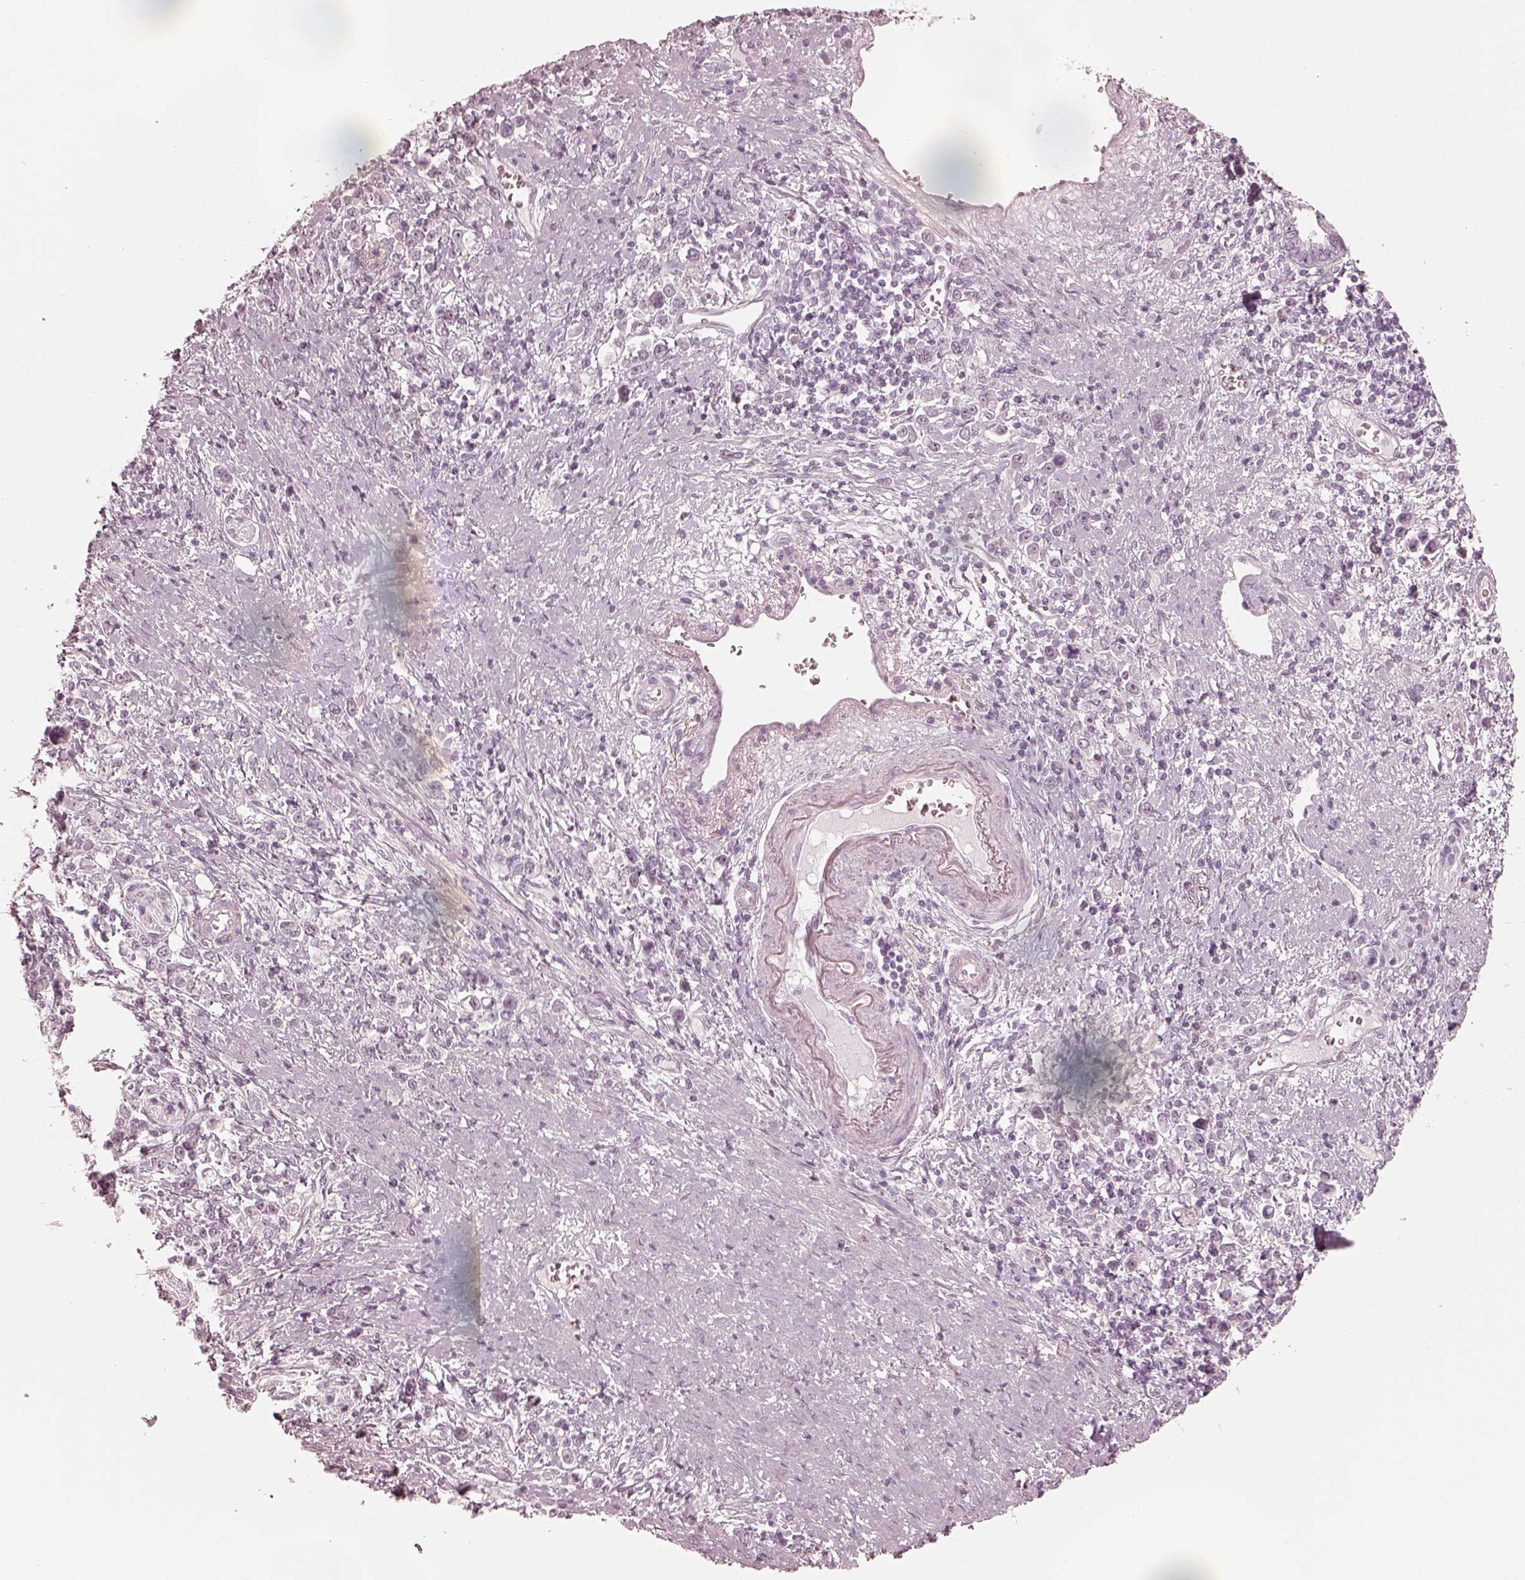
{"staining": {"intensity": "negative", "quantity": "none", "location": "none"}, "tissue": "stomach cancer", "cell_type": "Tumor cells", "image_type": "cancer", "snomed": [{"axis": "morphology", "description": "Adenocarcinoma, NOS"}, {"axis": "topography", "description": "Stomach"}], "caption": "Immunohistochemistry (IHC) of human stomach cancer (adenocarcinoma) shows no staining in tumor cells. Nuclei are stained in blue.", "gene": "CALR3", "patient": {"sex": "male", "age": 63}}